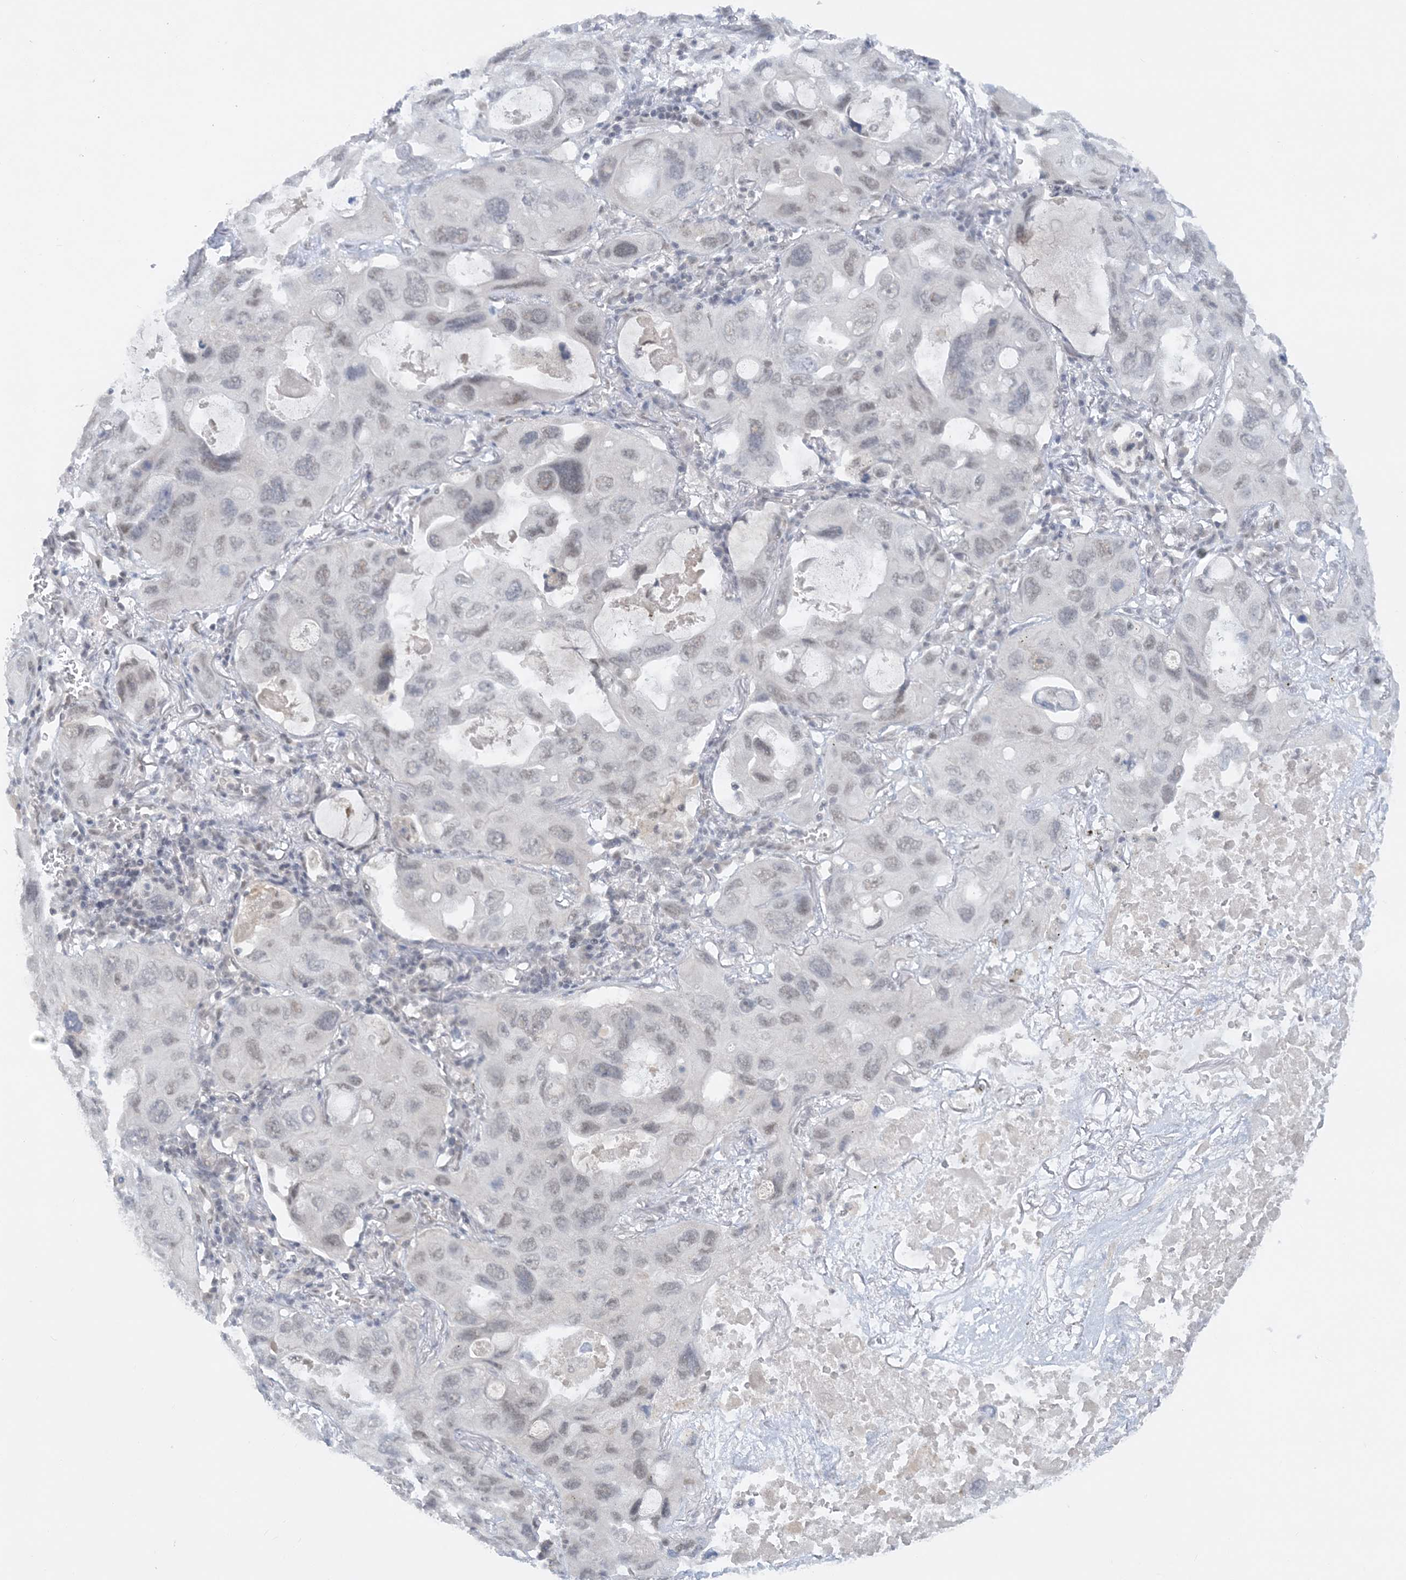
{"staining": {"intensity": "weak", "quantity": "<25%", "location": "nuclear"}, "tissue": "lung cancer", "cell_type": "Tumor cells", "image_type": "cancer", "snomed": [{"axis": "morphology", "description": "Squamous cell carcinoma, NOS"}, {"axis": "topography", "description": "Lung"}], "caption": "DAB (3,3'-diaminobenzidine) immunohistochemical staining of human lung cancer reveals no significant expression in tumor cells.", "gene": "KMT2D", "patient": {"sex": "female", "age": 73}}